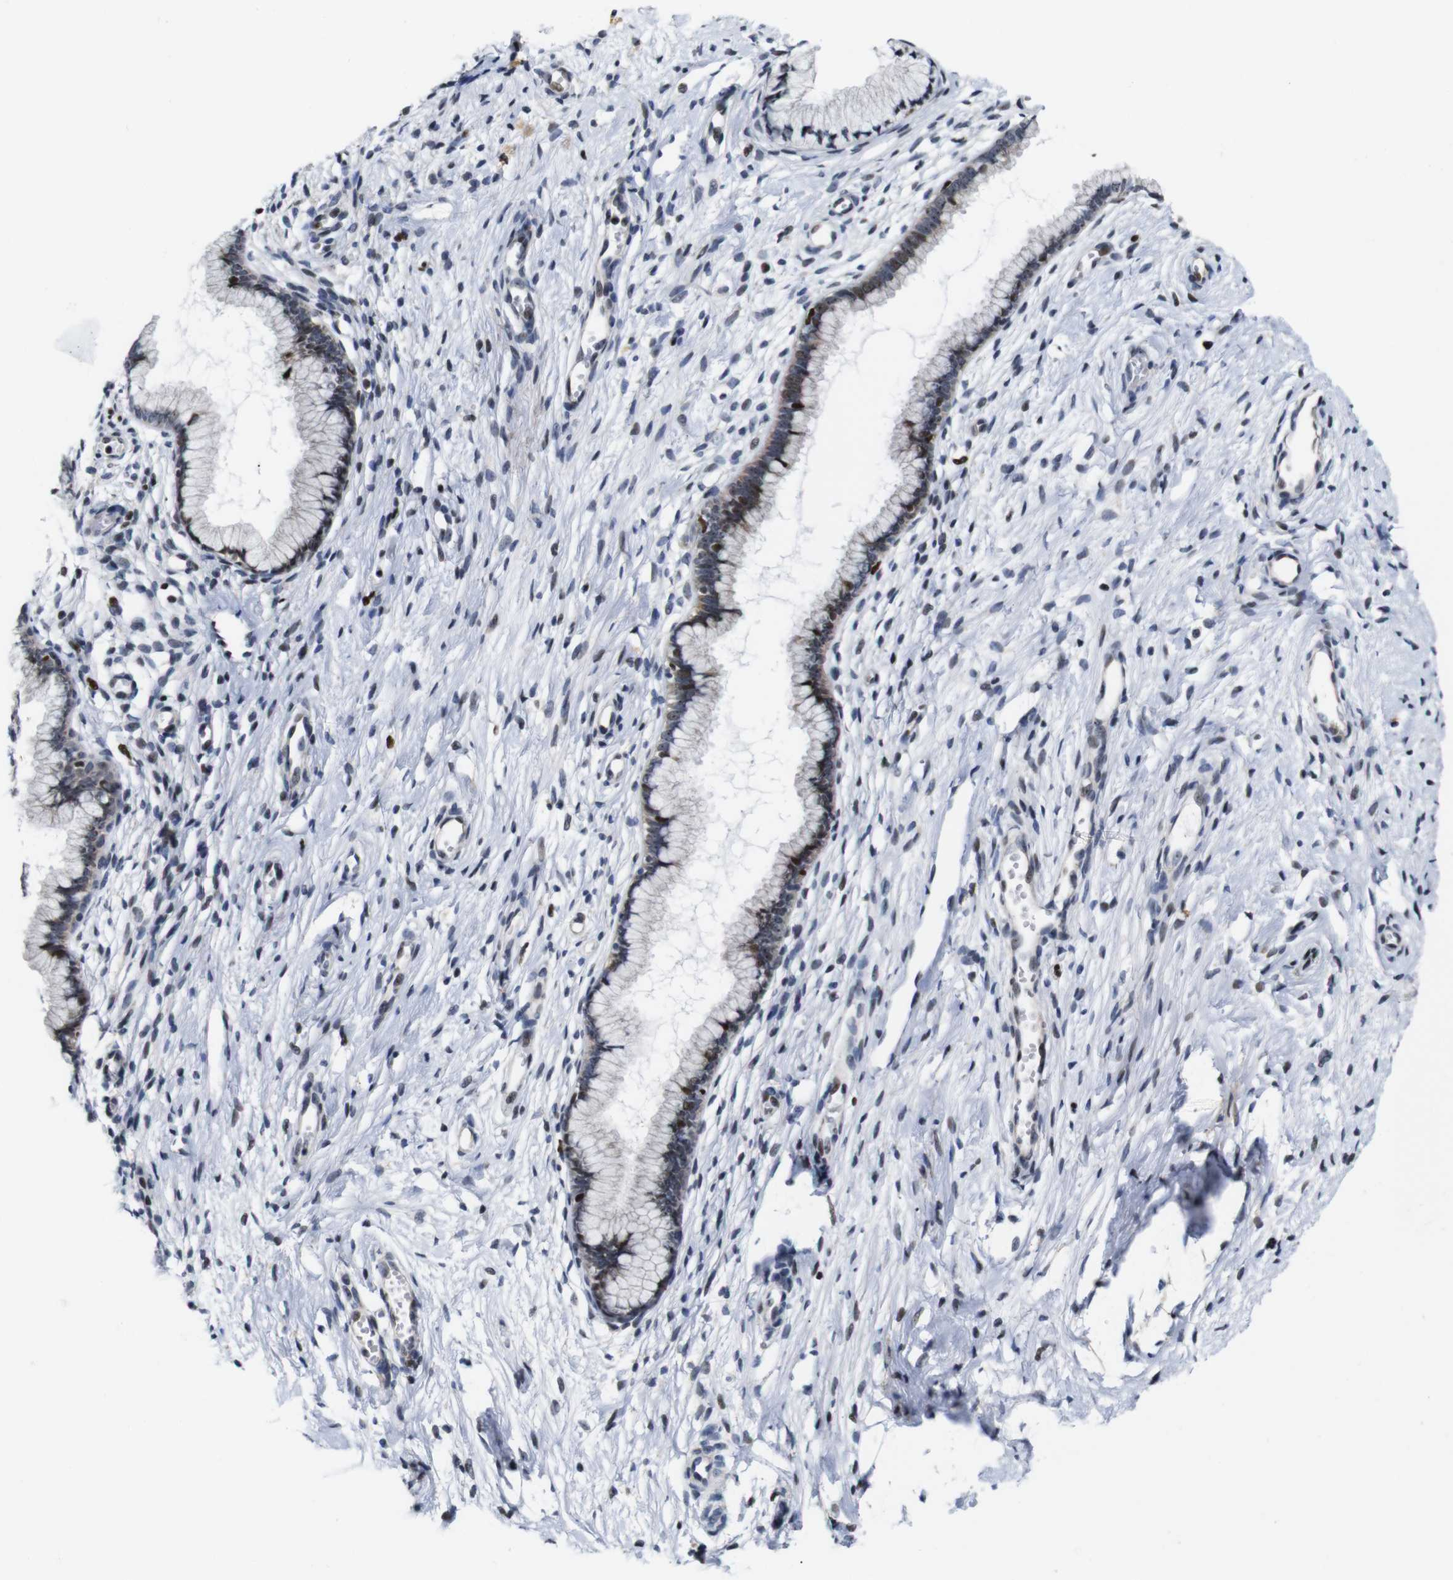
{"staining": {"intensity": "moderate", "quantity": "25%-75%", "location": "nuclear"}, "tissue": "cervix", "cell_type": "Glandular cells", "image_type": "normal", "snomed": [{"axis": "morphology", "description": "Normal tissue, NOS"}, {"axis": "topography", "description": "Cervix"}], "caption": "Cervix stained with immunohistochemistry (IHC) shows moderate nuclear positivity in about 25%-75% of glandular cells. The staining was performed using DAB to visualize the protein expression in brown, while the nuclei were stained in blue with hematoxylin (Magnification: 20x).", "gene": "GATA6", "patient": {"sex": "female", "age": 65}}